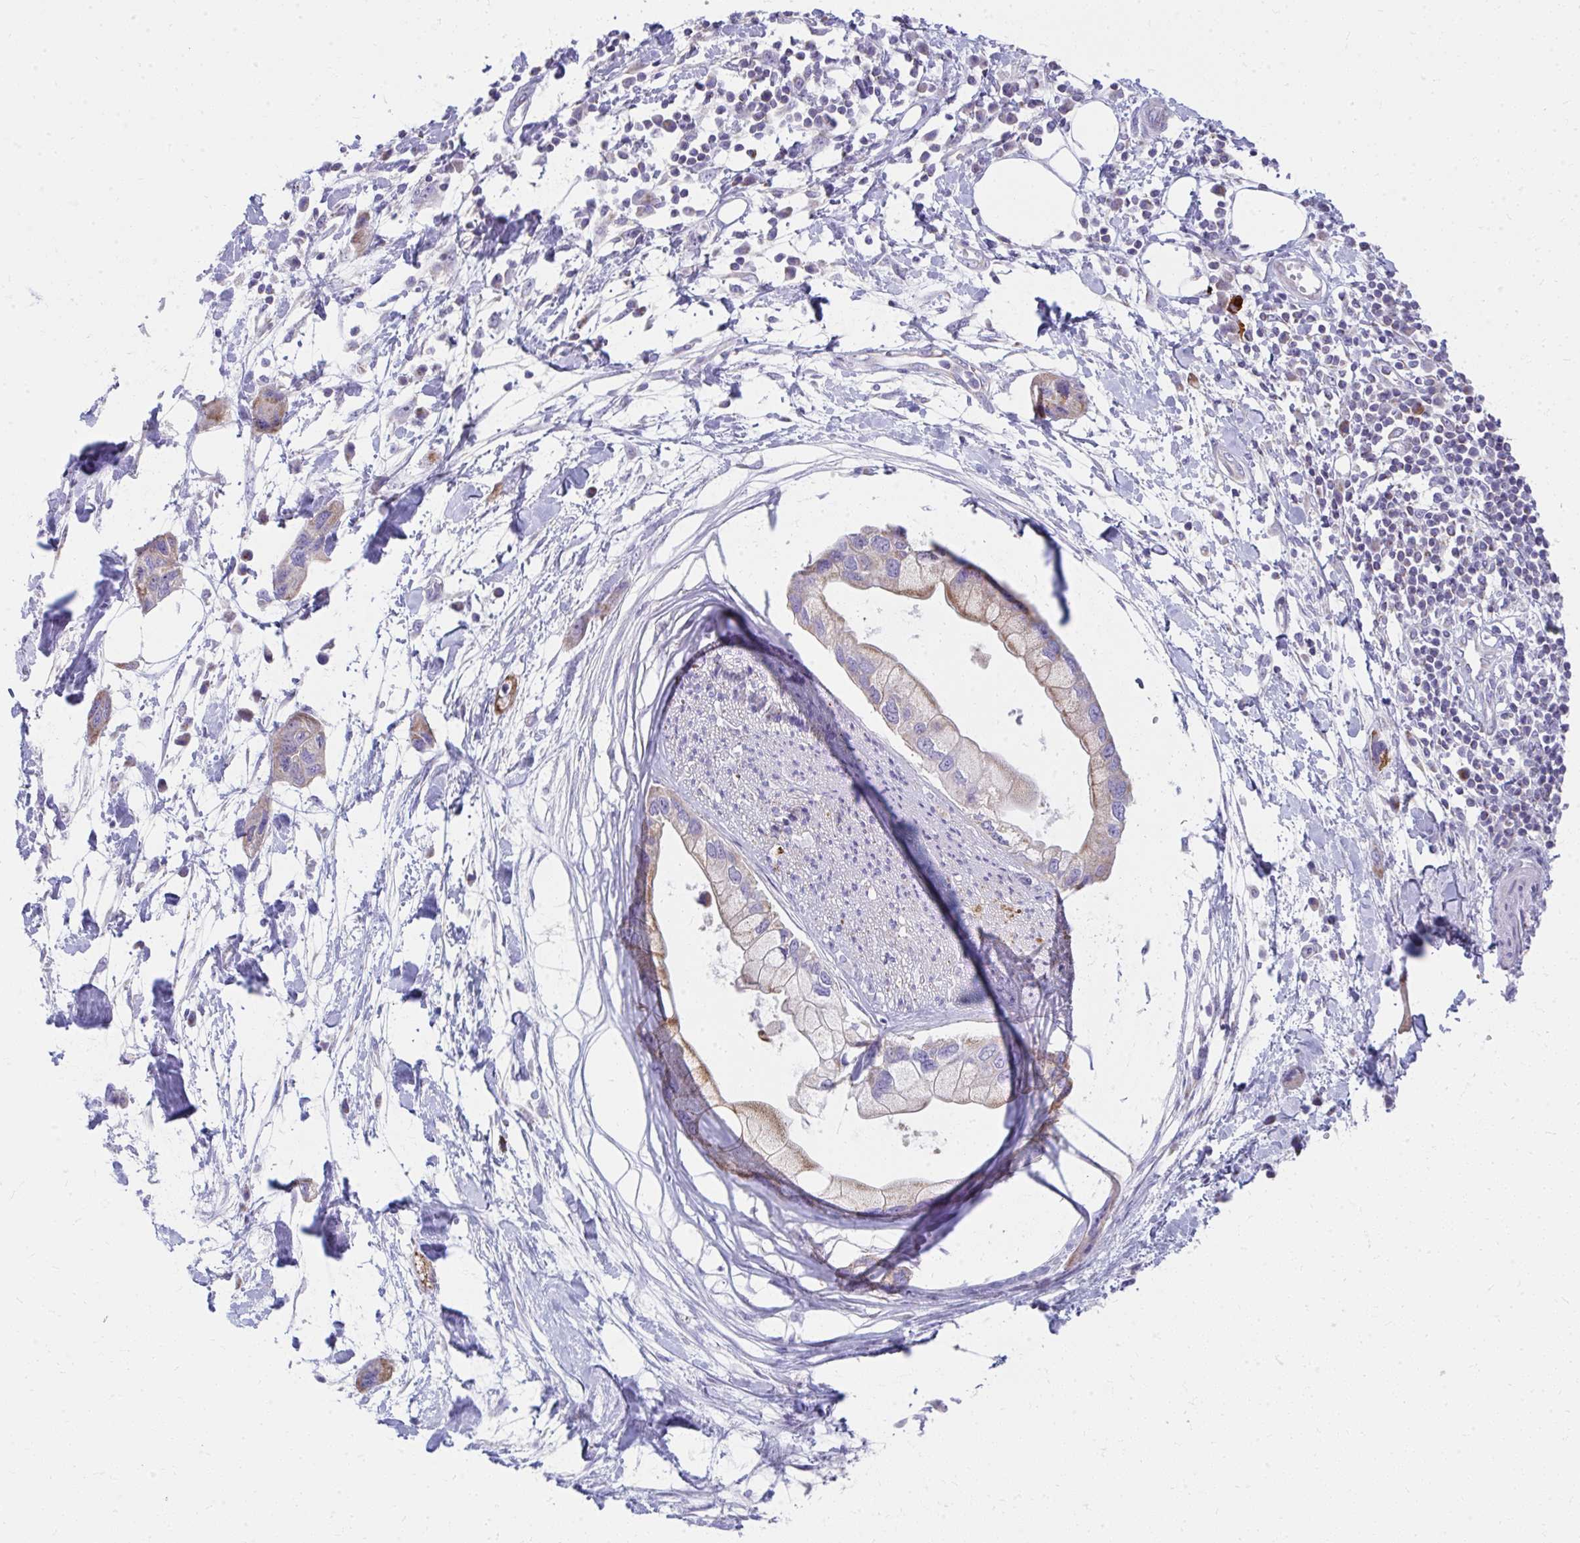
{"staining": {"intensity": "moderate", "quantity": "25%-75%", "location": "cytoplasmic/membranous"}, "tissue": "pancreatic cancer", "cell_type": "Tumor cells", "image_type": "cancer", "snomed": [{"axis": "morphology", "description": "Adenocarcinoma, NOS"}, {"axis": "topography", "description": "Pancreas"}], "caption": "IHC (DAB) staining of human adenocarcinoma (pancreatic) demonstrates moderate cytoplasmic/membranous protein positivity in approximately 25%-75% of tumor cells. Immunohistochemistry stains the protein in brown and the nuclei are stained blue.", "gene": "IL37", "patient": {"sex": "female", "age": 73}}